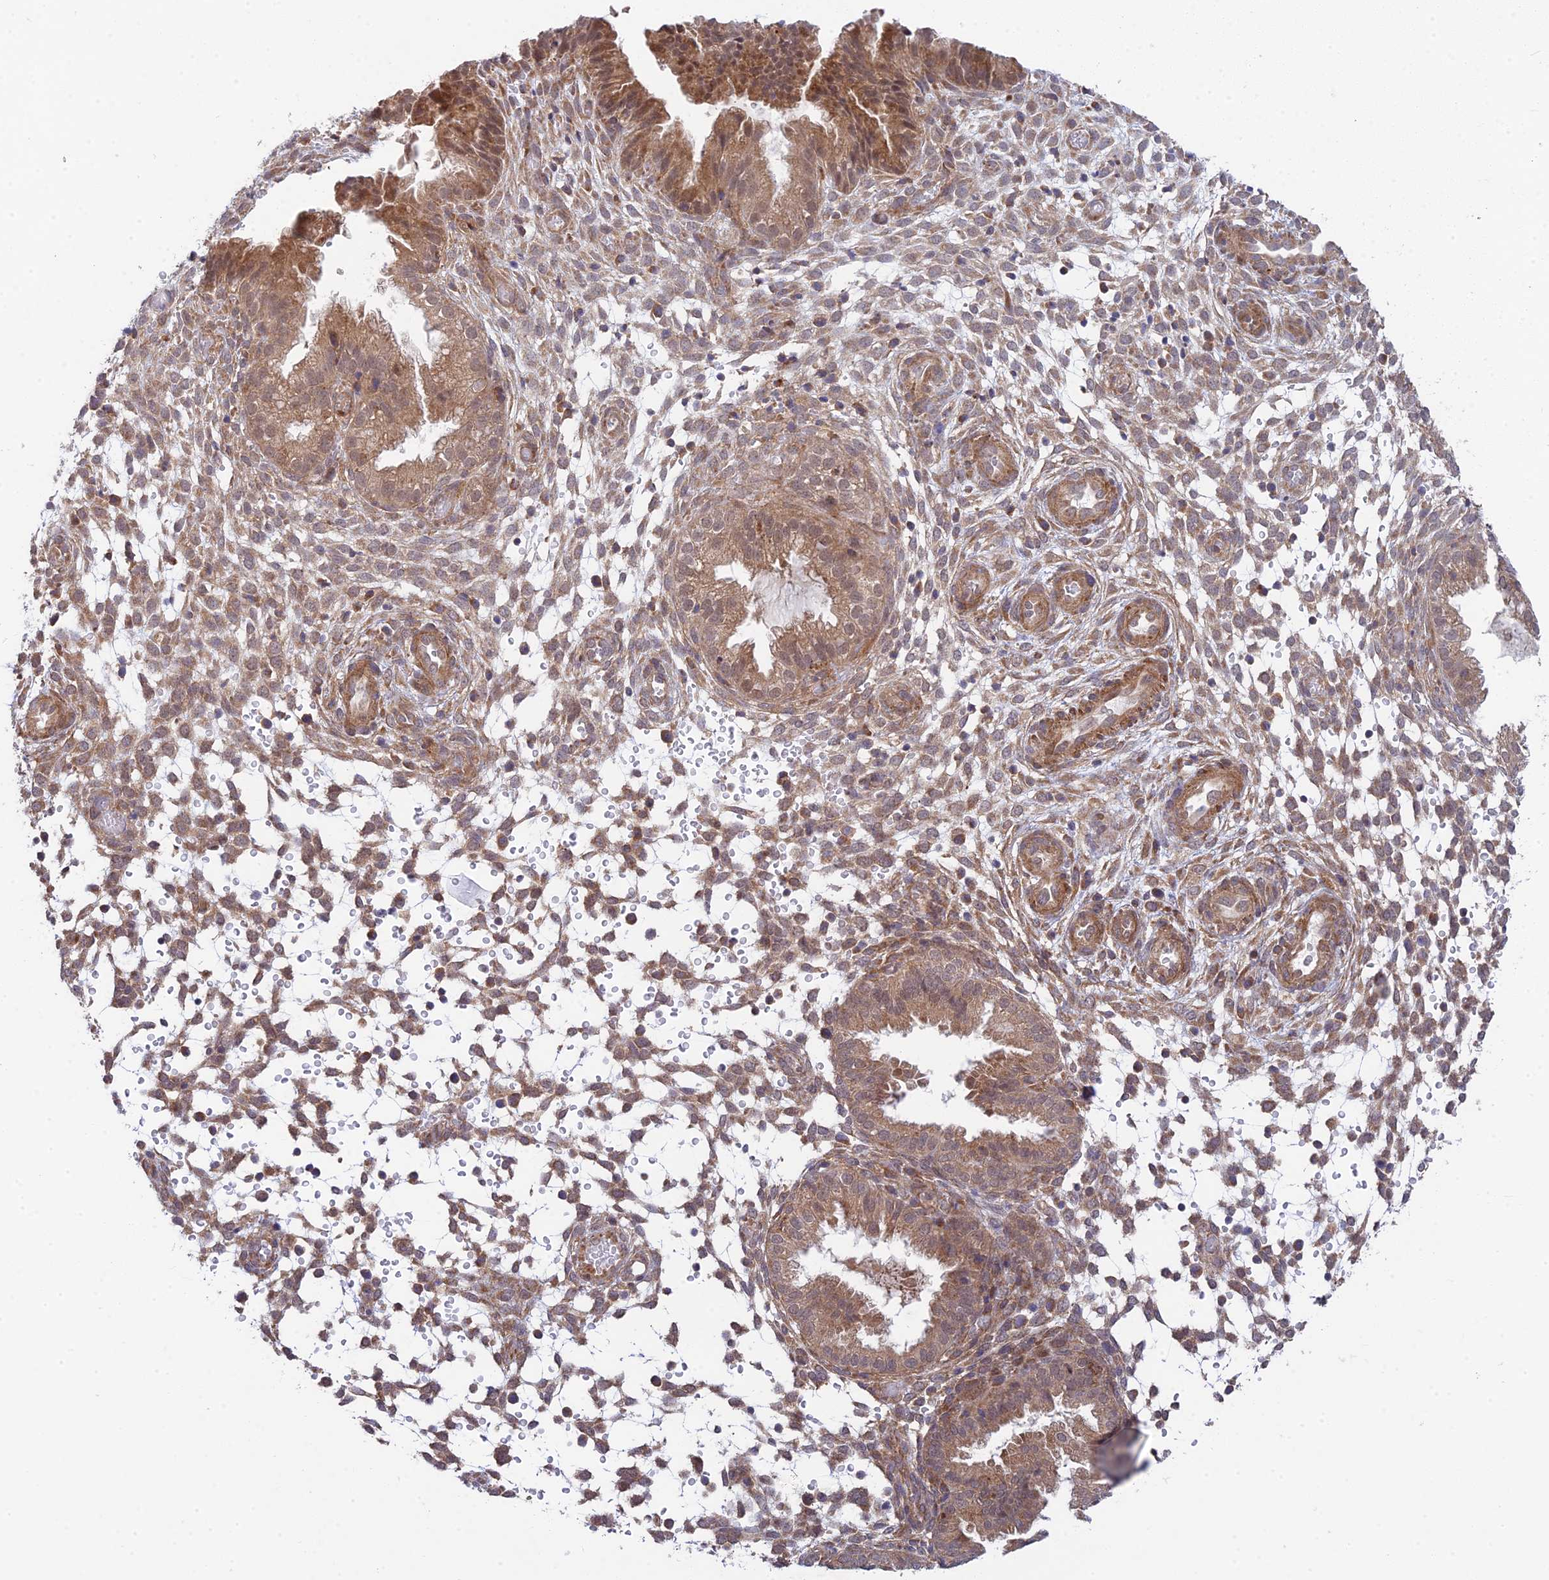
{"staining": {"intensity": "weak", "quantity": ">75%", "location": "cytoplasmic/membranous"}, "tissue": "endometrium", "cell_type": "Cells in endometrial stroma", "image_type": "normal", "snomed": [{"axis": "morphology", "description": "Normal tissue, NOS"}, {"axis": "topography", "description": "Endometrium"}], "caption": "IHC staining of normal endometrium, which demonstrates low levels of weak cytoplasmic/membranous positivity in approximately >75% of cells in endometrial stroma indicating weak cytoplasmic/membranous protein positivity. The staining was performed using DAB (brown) for protein detection and nuclei were counterstained in hematoxylin (blue).", "gene": "INCA1", "patient": {"sex": "female", "age": 33}}